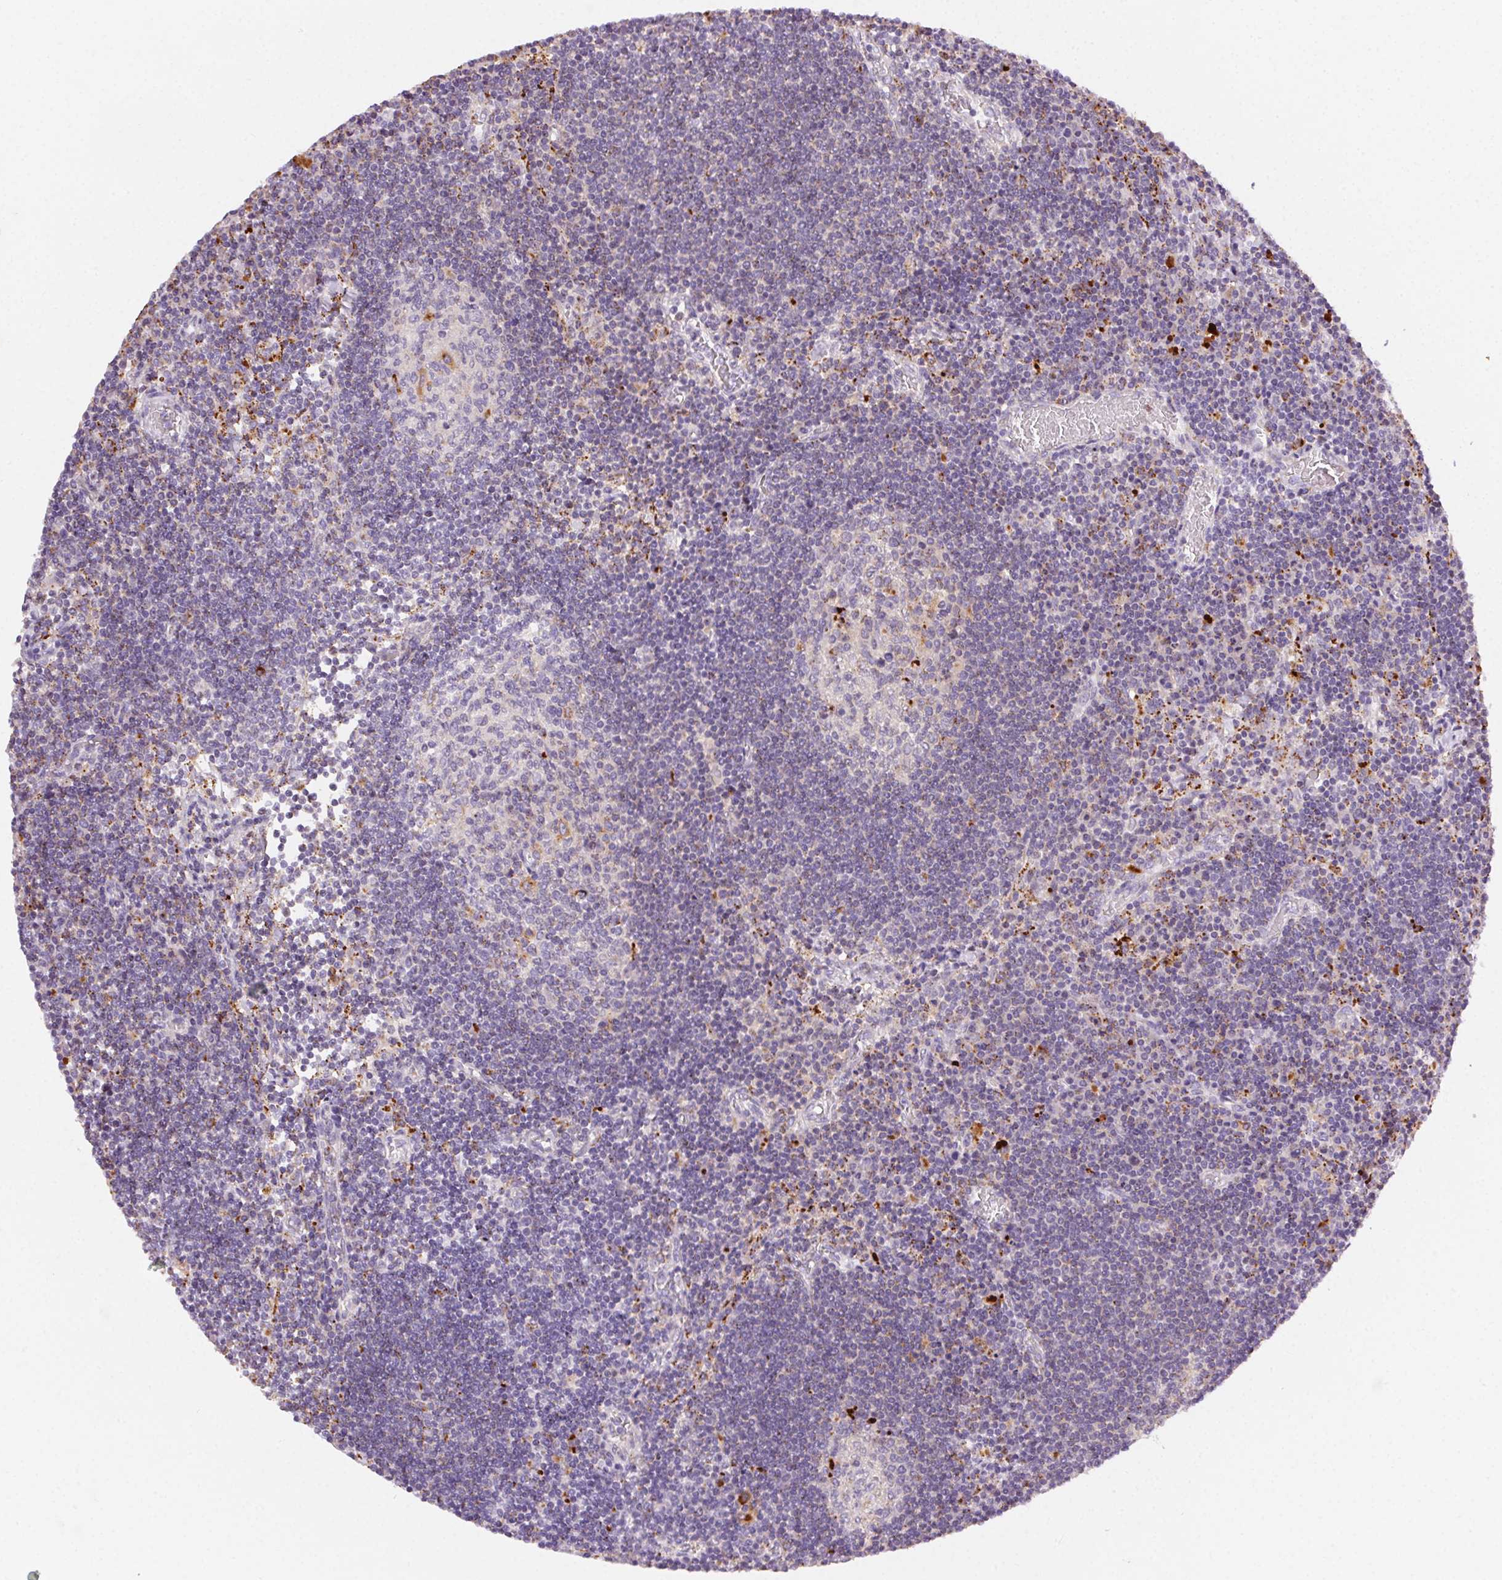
{"staining": {"intensity": "moderate", "quantity": "<25%", "location": "cytoplasmic/membranous"}, "tissue": "lymph node", "cell_type": "Germinal center cells", "image_type": "normal", "snomed": [{"axis": "morphology", "description": "Normal tissue, NOS"}, {"axis": "topography", "description": "Lymph node"}], "caption": "A brown stain highlights moderate cytoplasmic/membranous positivity of a protein in germinal center cells of benign lymph node.", "gene": "SCPEP1", "patient": {"sex": "male", "age": 67}}